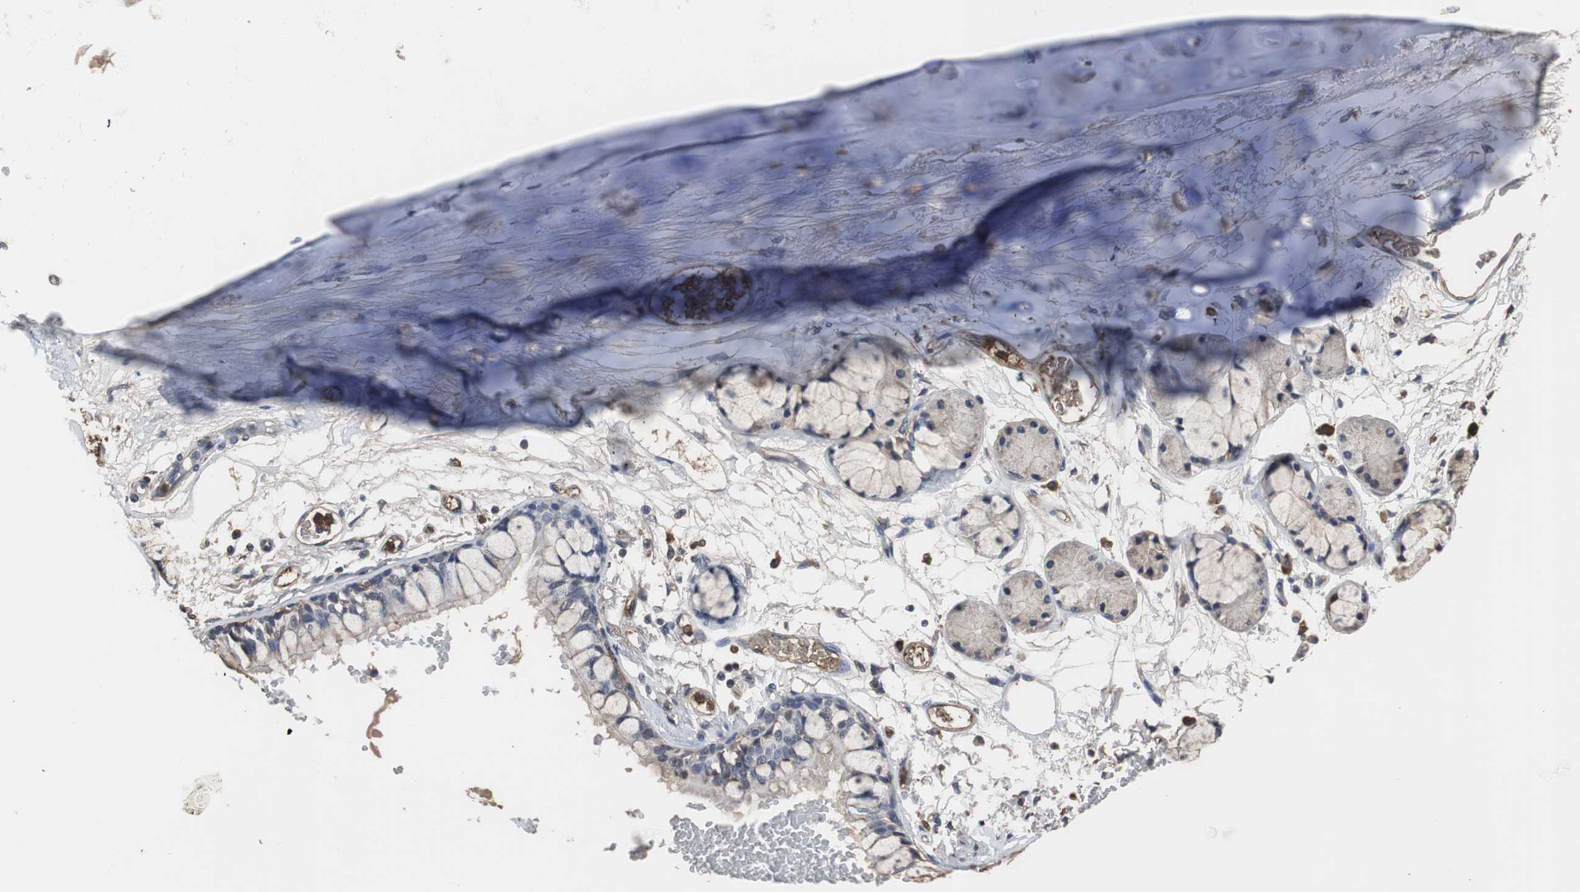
{"staining": {"intensity": "weak", "quantity": ">75%", "location": "cytoplasmic/membranous"}, "tissue": "adipose tissue", "cell_type": "Adipocytes", "image_type": "normal", "snomed": [{"axis": "morphology", "description": "Normal tissue, NOS"}, {"axis": "topography", "description": "Cartilage tissue"}, {"axis": "topography", "description": "Bronchus"}], "caption": "Adipocytes show low levels of weak cytoplasmic/membranous positivity in approximately >75% of cells in normal adipose tissue. (brown staining indicates protein expression, while blue staining denotes nuclei).", "gene": "SCIMP", "patient": {"sex": "female", "age": 73}}